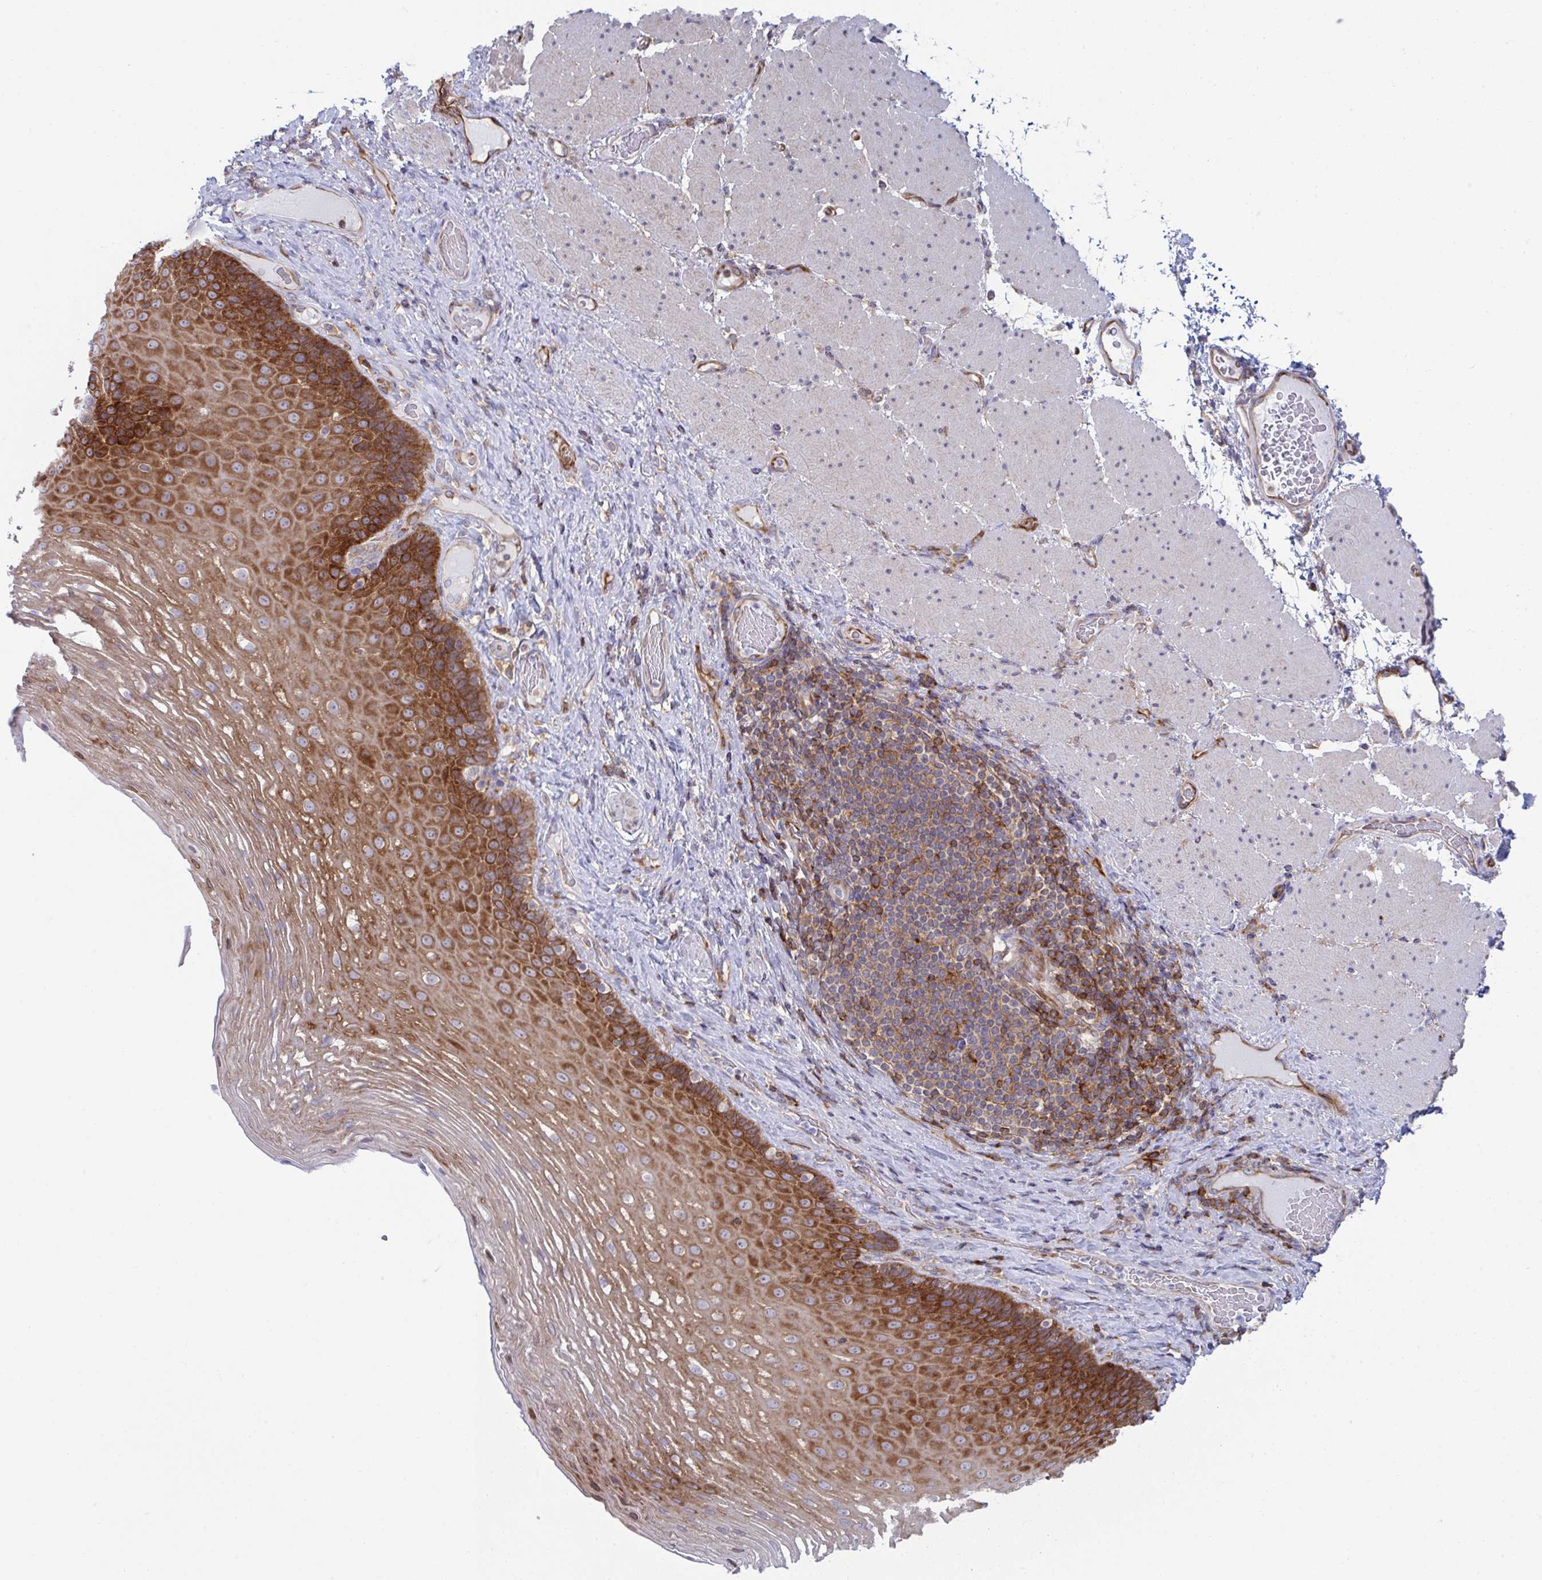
{"staining": {"intensity": "strong", "quantity": "25%-75%", "location": "cytoplasmic/membranous"}, "tissue": "esophagus", "cell_type": "Squamous epithelial cells", "image_type": "normal", "snomed": [{"axis": "morphology", "description": "Normal tissue, NOS"}, {"axis": "topography", "description": "Esophagus"}], "caption": "A micrograph of human esophagus stained for a protein displays strong cytoplasmic/membranous brown staining in squamous epithelial cells. (Stains: DAB (3,3'-diaminobenzidine) in brown, nuclei in blue, Microscopy: brightfield microscopy at high magnification).", "gene": "WNK1", "patient": {"sex": "male", "age": 62}}